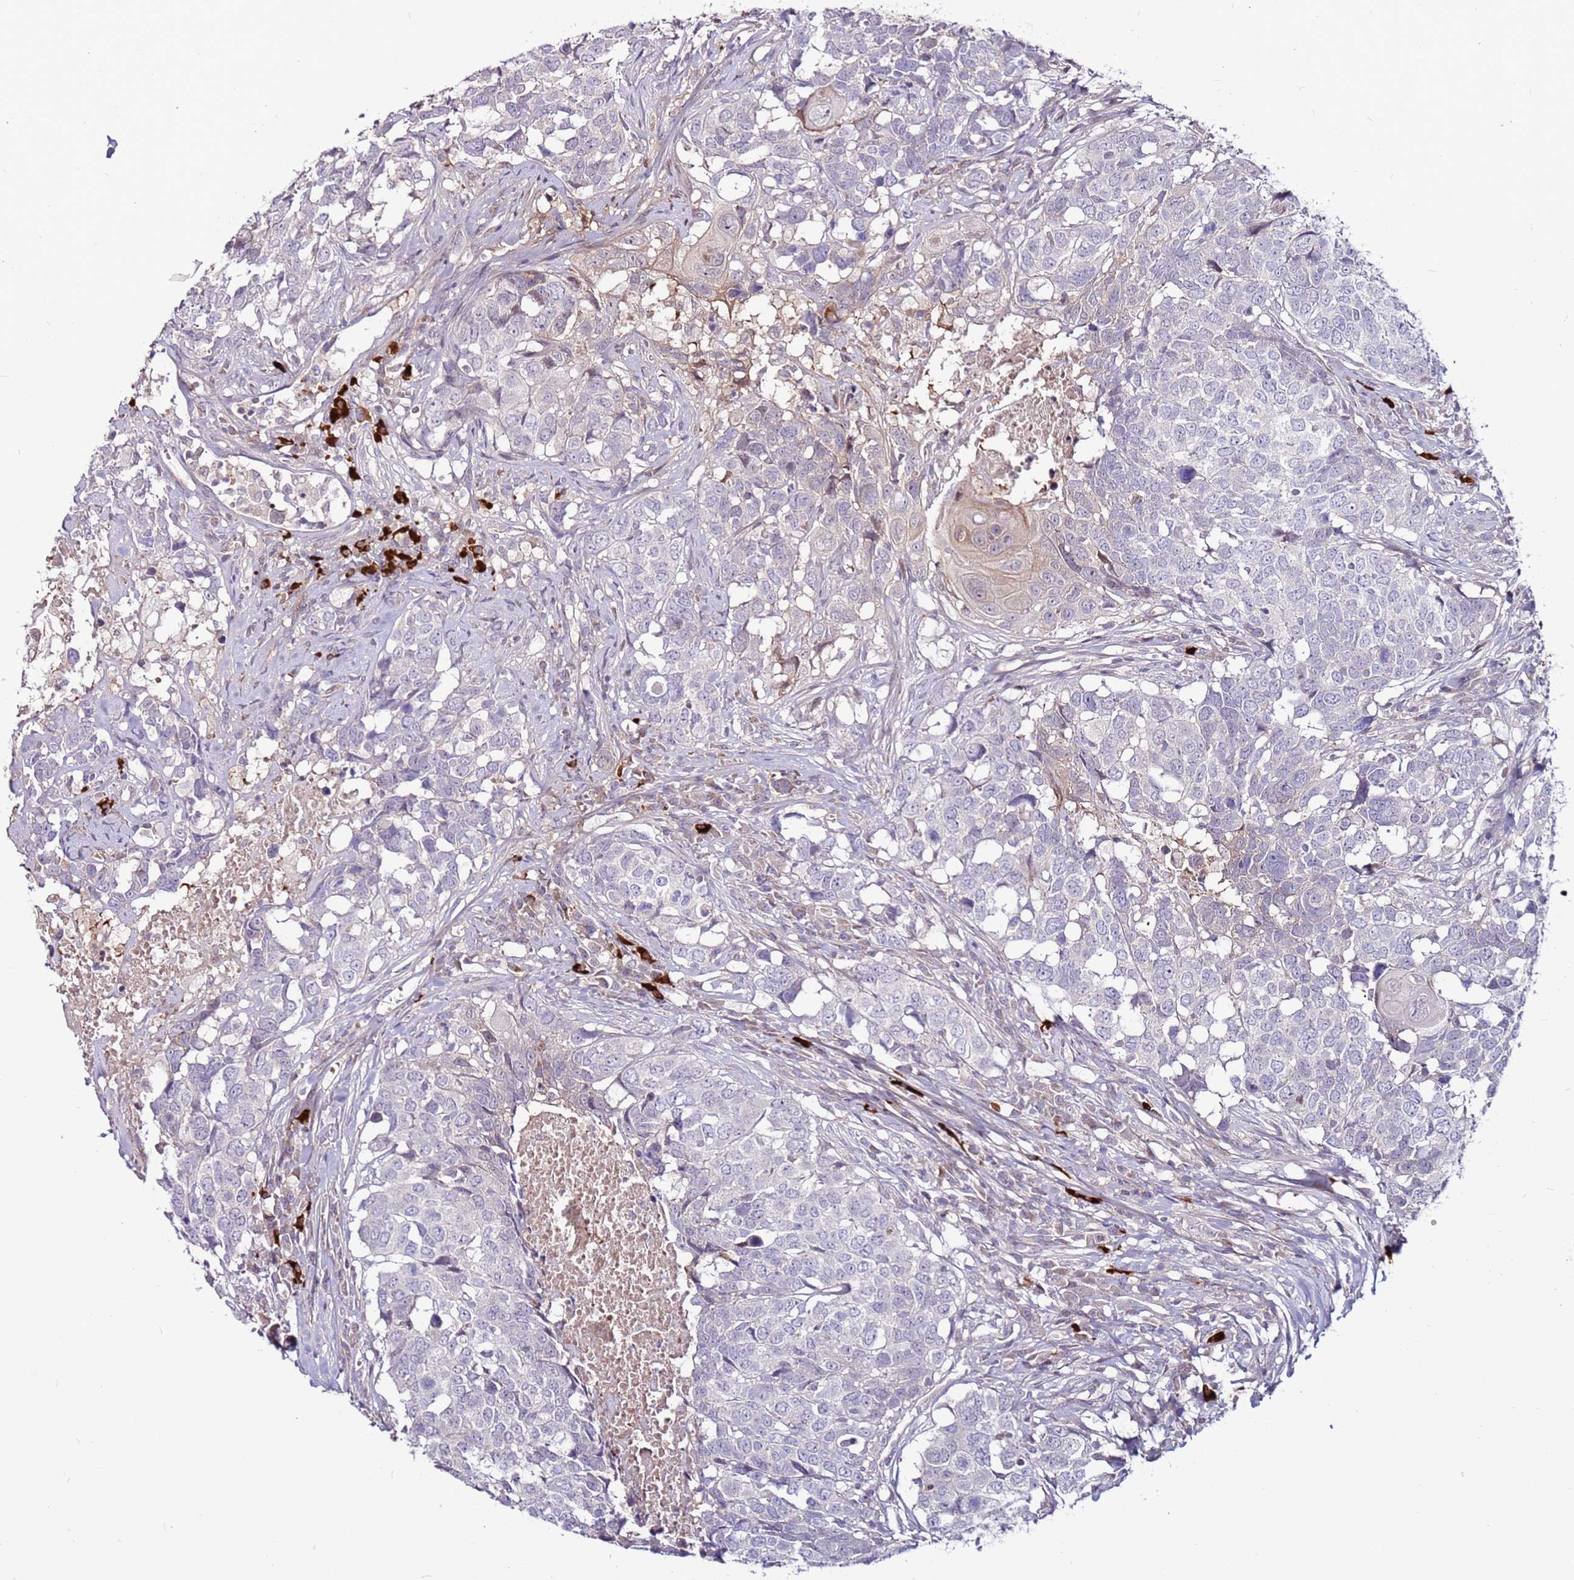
{"staining": {"intensity": "negative", "quantity": "none", "location": "none"}, "tissue": "head and neck cancer", "cell_type": "Tumor cells", "image_type": "cancer", "snomed": [{"axis": "morphology", "description": "Squamous cell carcinoma, NOS"}, {"axis": "topography", "description": "Head-Neck"}], "caption": "A micrograph of head and neck squamous cell carcinoma stained for a protein shows no brown staining in tumor cells. (Brightfield microscopy of DAB (3,3'-diaminobenzidine) immunohistochemistry at high magnification).", "gene": "MTG2", "patient": {"sex": "male", "age": 66}}